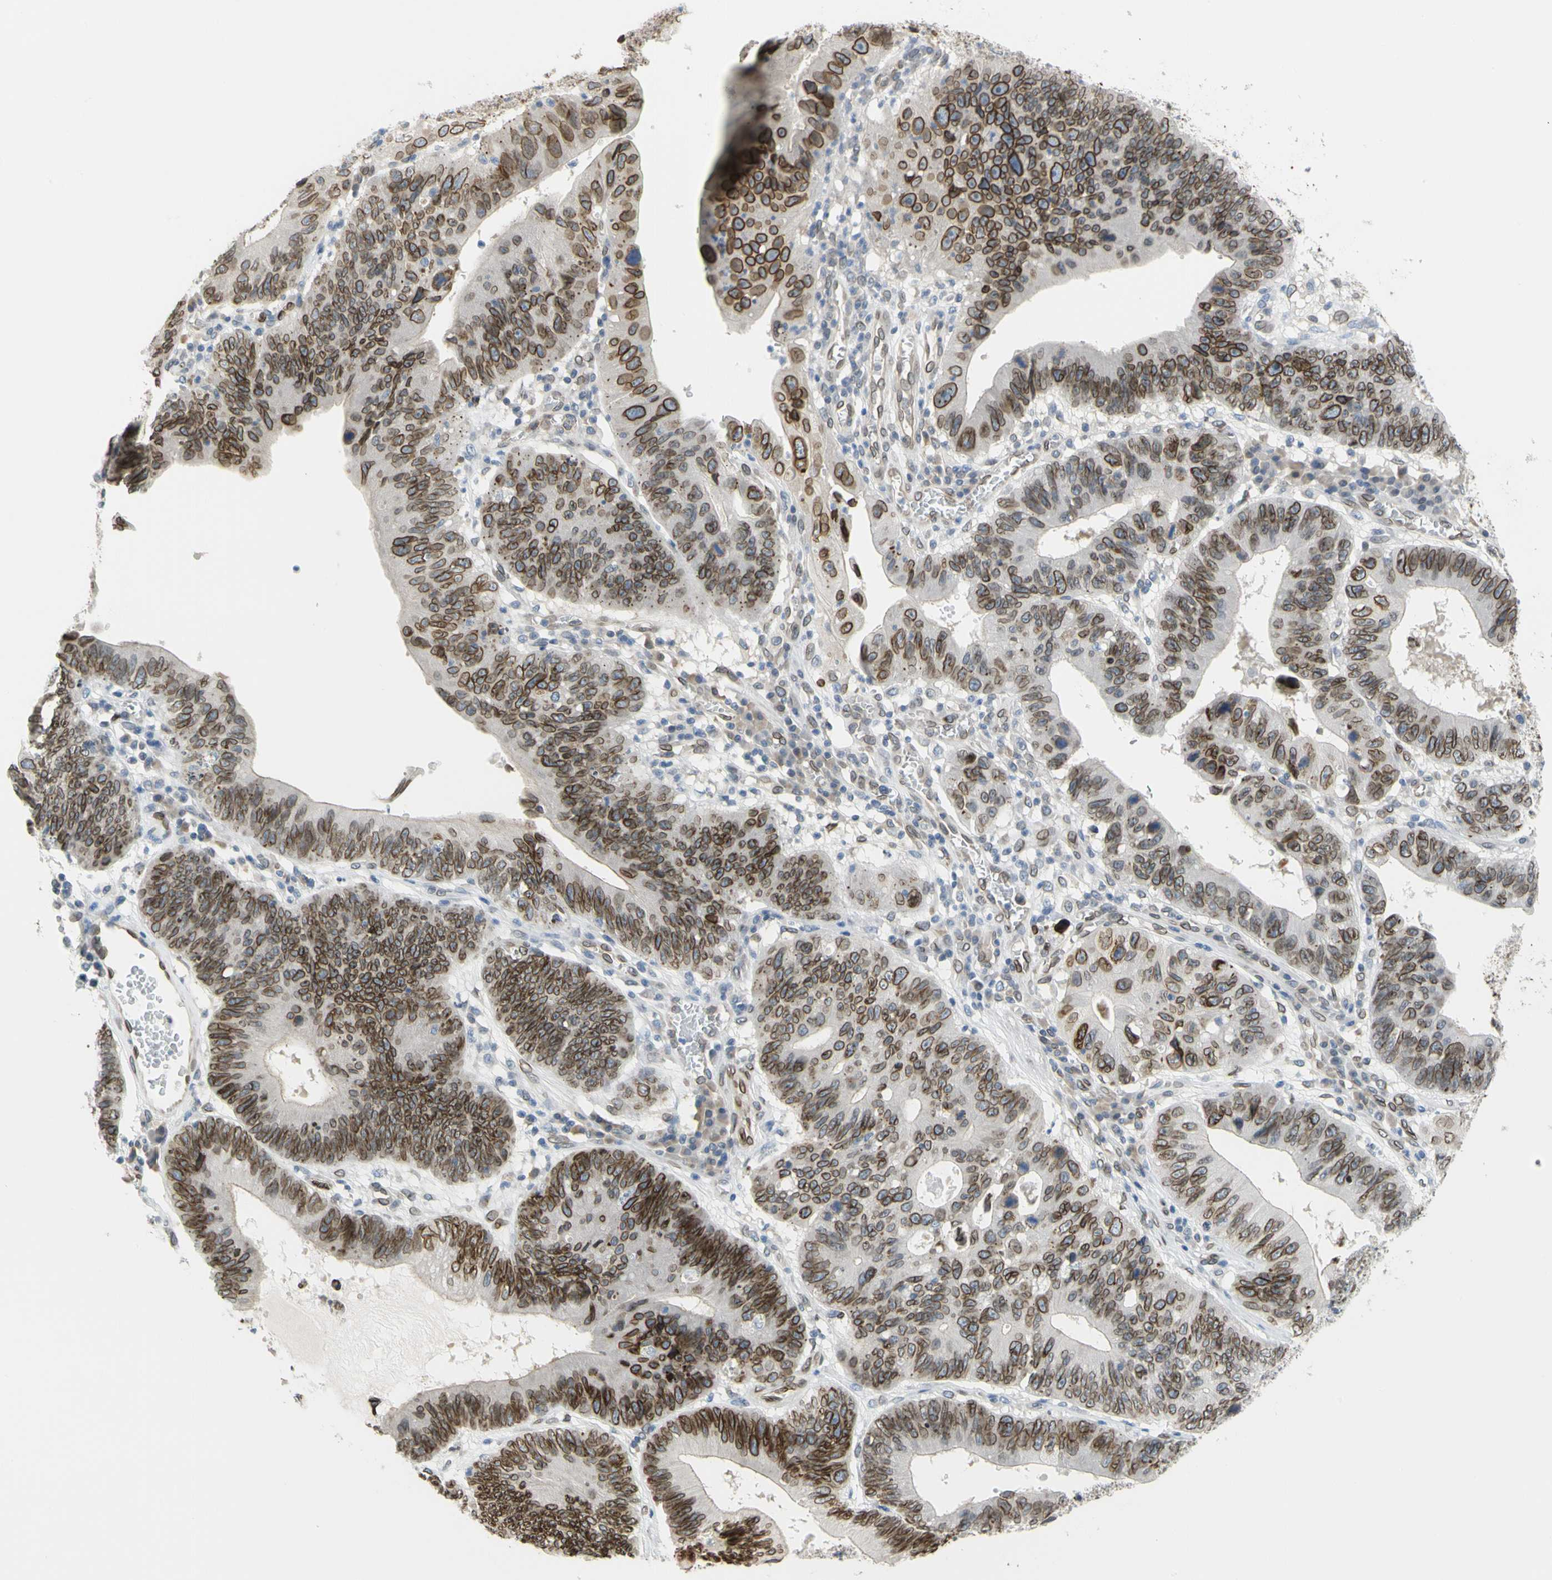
{"staining": {"intensity": "moderate", "quantity": ">75%", "location": "cytoplasmic/membranous,nuclear"}, "tissue": "stomach cancer", "cell_type": "Tumor cells", "image_type": "cancer", "snomed": [{"axis": "morphology", "description": "Adenocarcinoma, NOS"}, {"axis": "topography", "description": "Stomach"}], "caption": "Immunohistochemical staining of human stomach cancer demonstrates moderate cytoplasmic/membranous and nuclear protein expression in approximately >75% of tumor cells. (Brightfield microscopy of DAB IHC at high magnification).", "gene": "SUN1", "patient": {"sex": "male", "age": 59}}